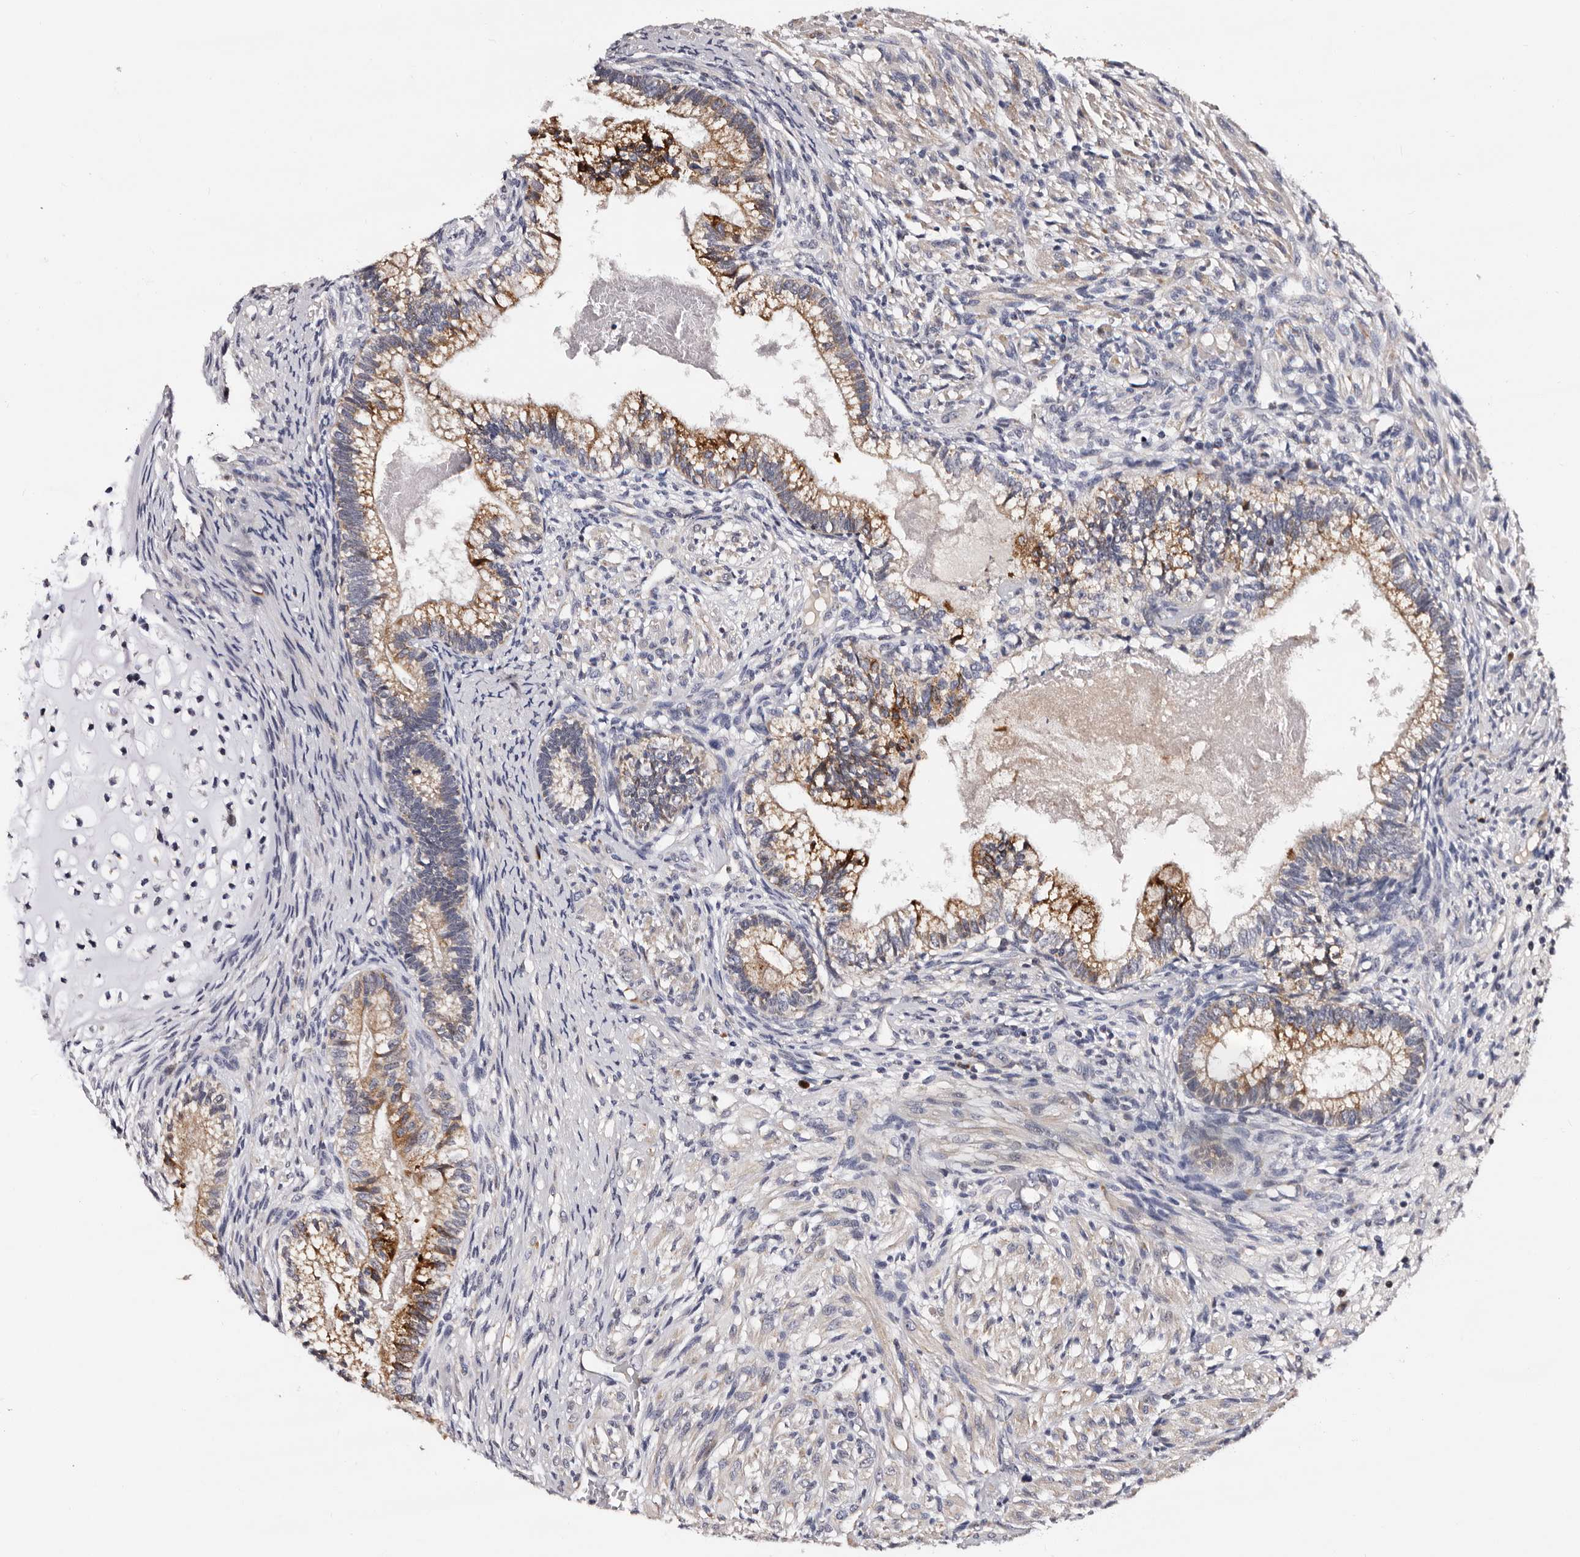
{"staining": {"intensity": "moderate", "quantity": ">75%", "location": "cytoplasmic/membranous"}, "tissue": "testis cancer", "cell_type": "Tumor cells", "image_type": "cancer", "snomed": [{"axis": "morphology", "description": "Seminoma, NOS"}, {"axis": "morphology", "description": "Carcinoma, Embryonal, NOS"}, {"axis": "topography", "description": "Testis"}], "caption": "Immunohistochemical staining of human testis cancer reveals medium levels of moderate cytoplasmic/membranous staining in about >75% of tumor cells.", "gene": "TAF4B", "patient": {"sex": "male", "age": 28}}